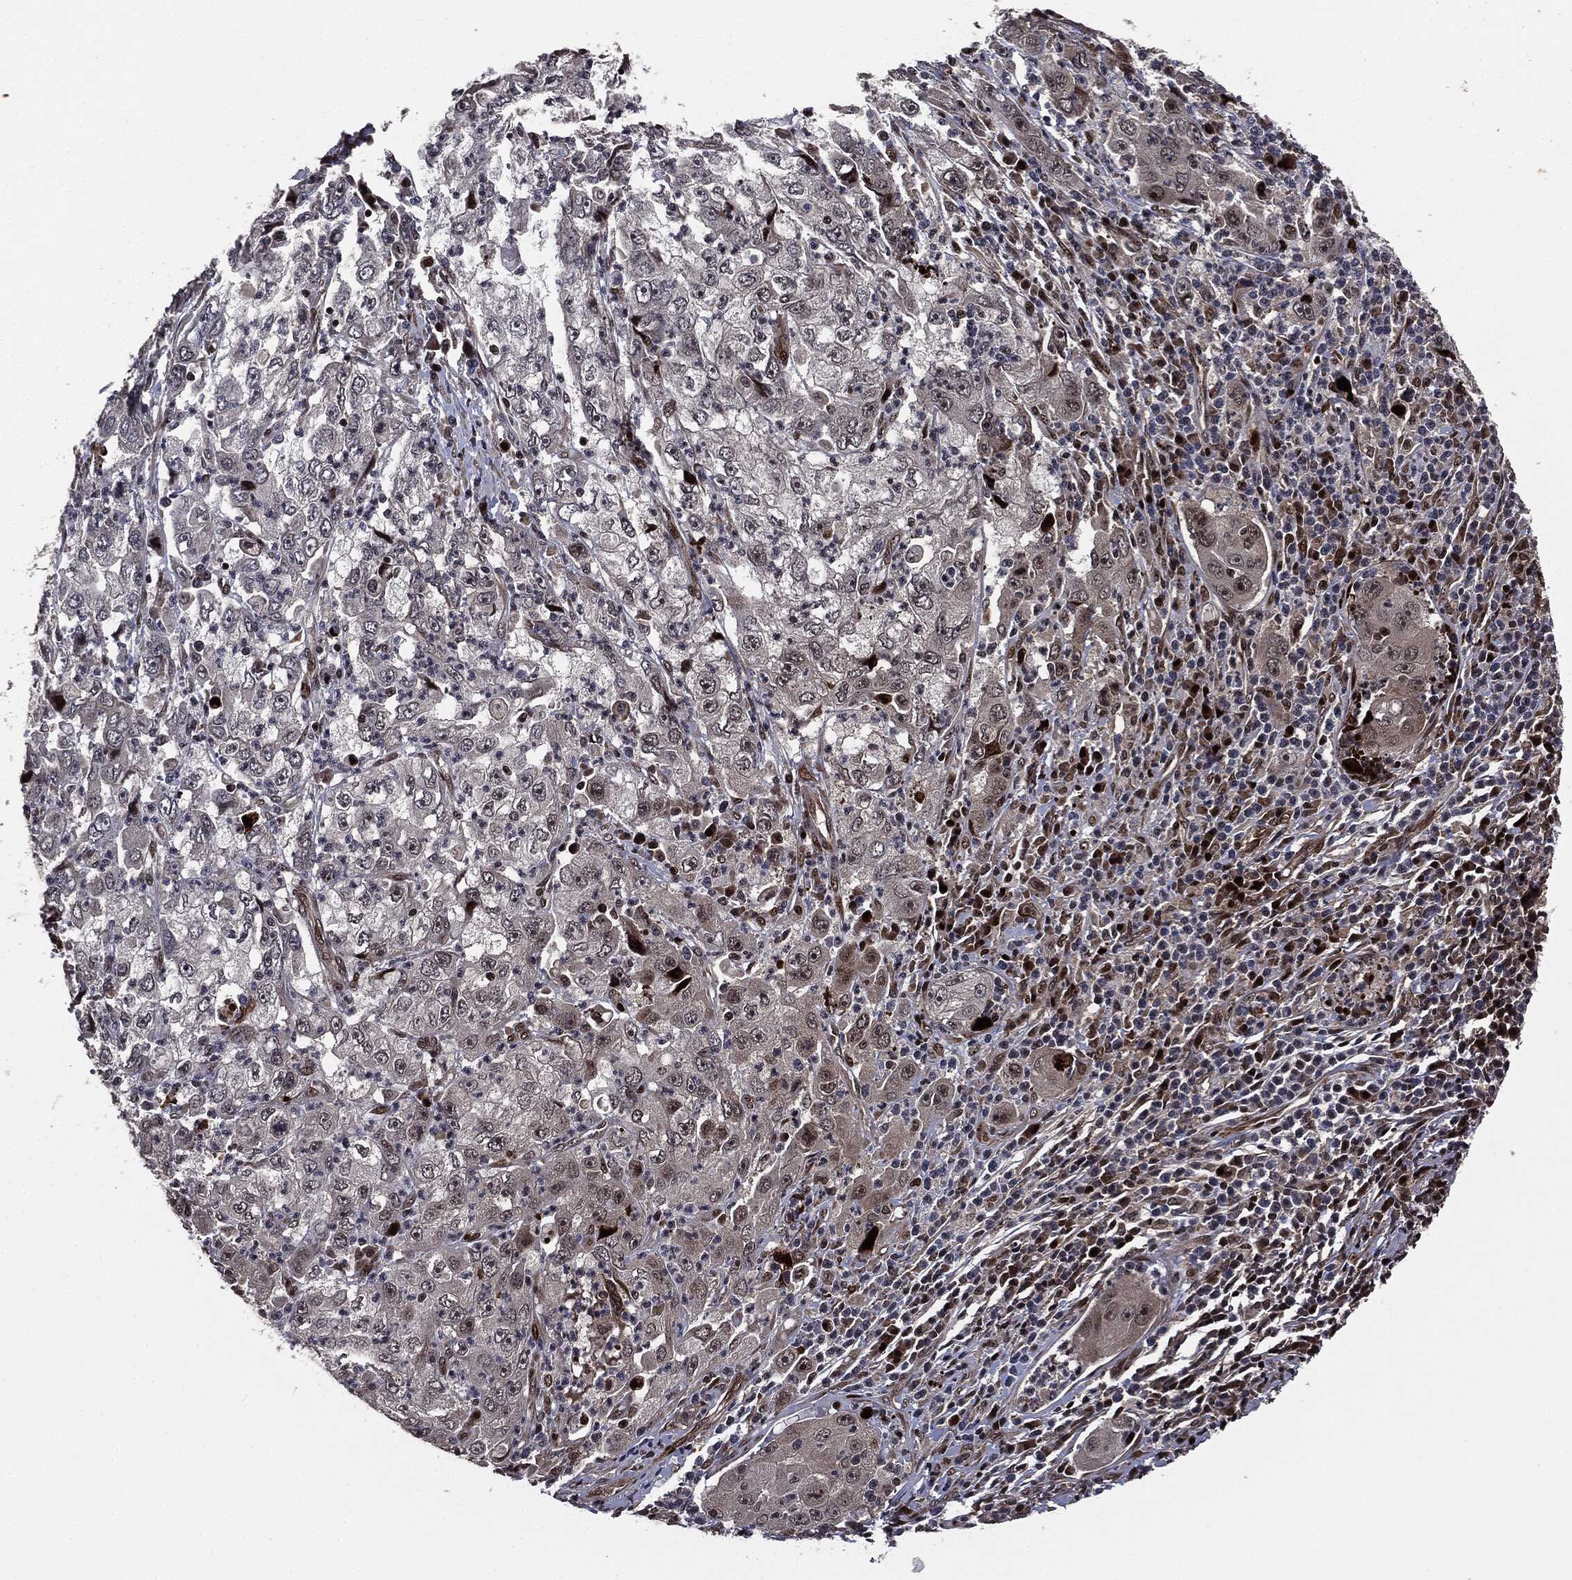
{"staining": {"intensity": "negative", "quantity": "none", "location": "none"}, "tissue": "cervical cancer", "cell_type": "Tumor cells", "image_type": "cancer", "snomed": [{"axis": "morphology", "description": "Squamous cell carcinoma, NOS"}, {"axis": "topography", "description": "Cervix"}], "caption": "The image demonstrates no significant positivity in tumor cells of cervical cancer.", "gene": "SMAD4", "patient": {"sex": "female", "age": 36}}